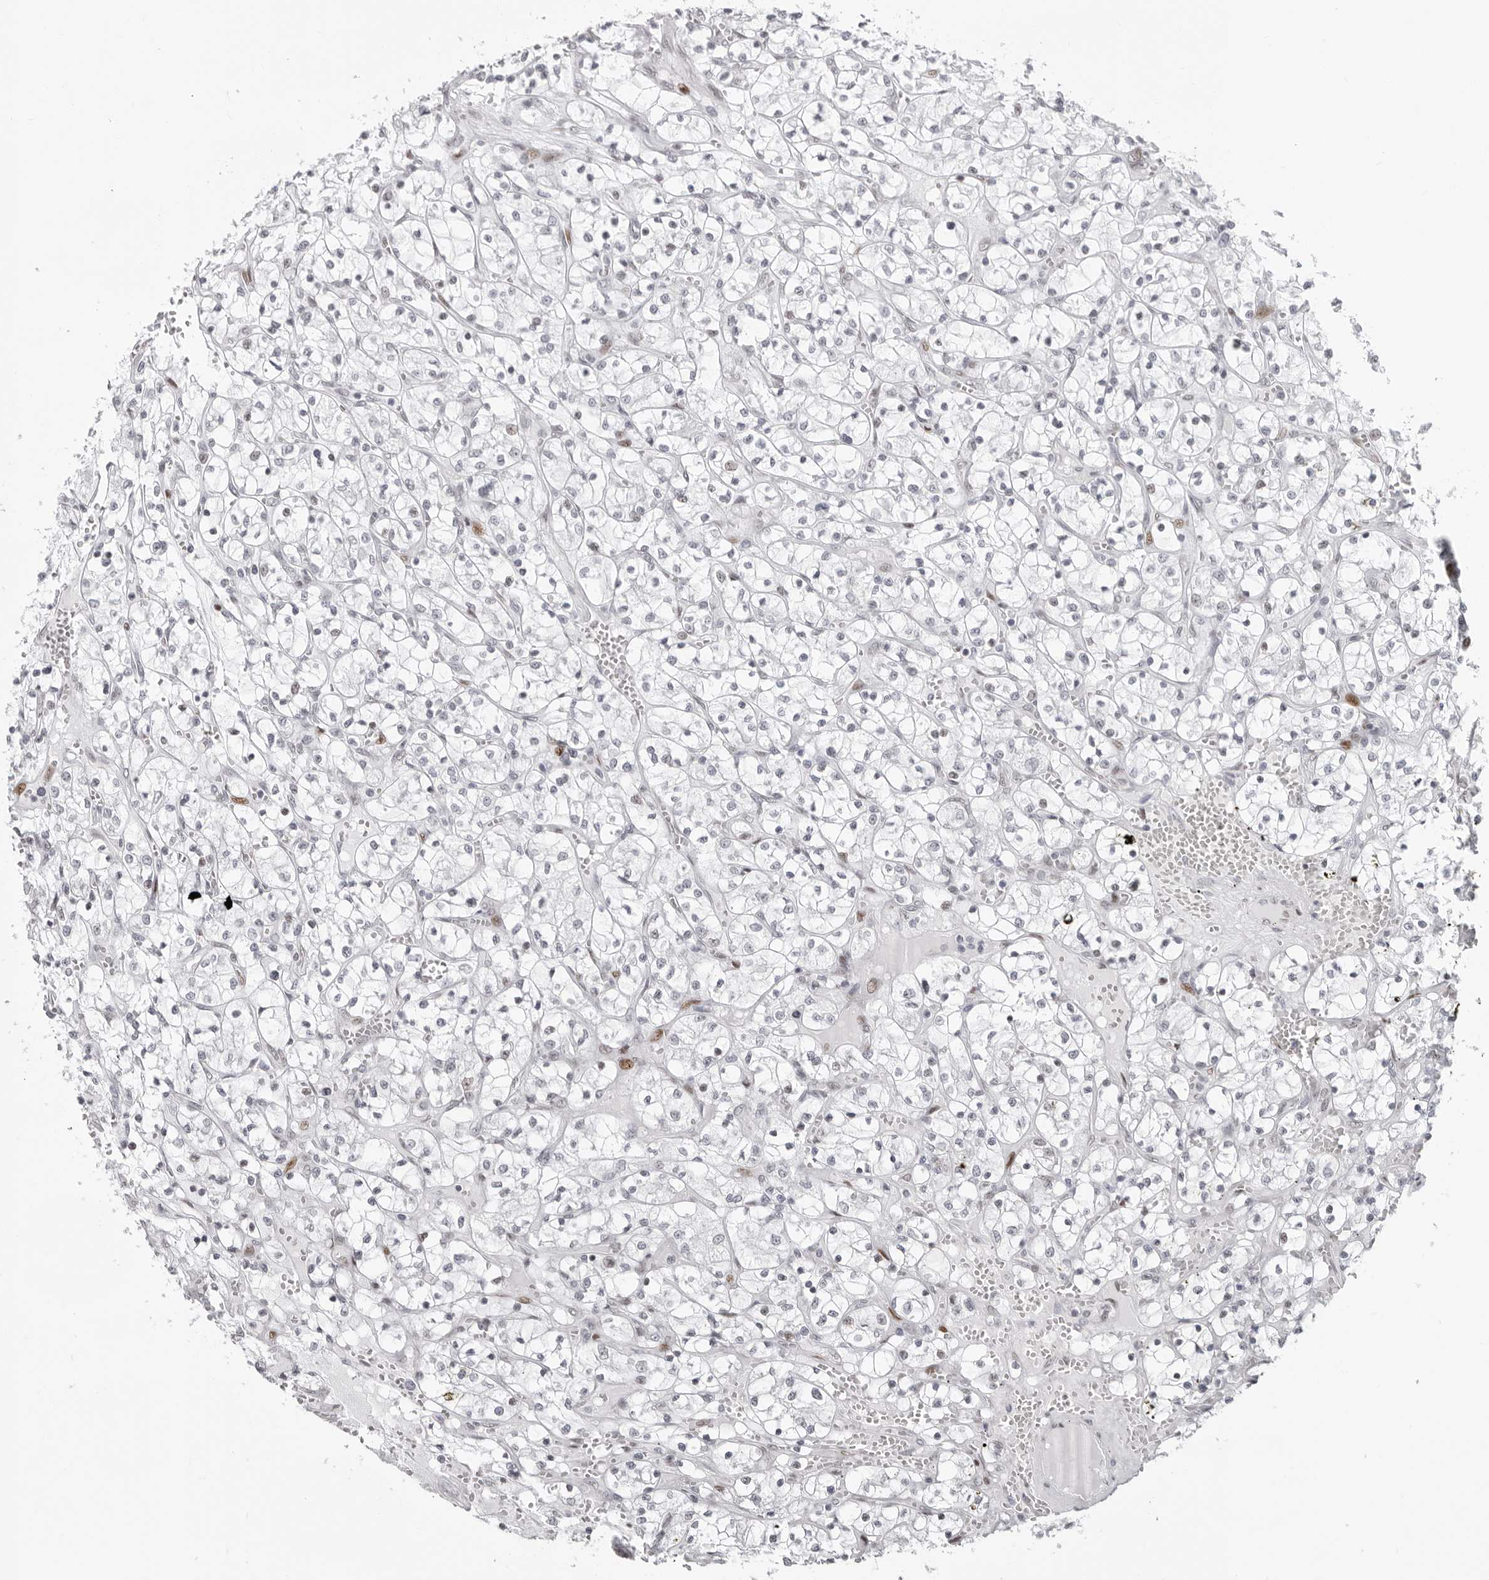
{"staining": {"intensity": "negative", "quantity": "none", "location": "none"}, "tissue": "renal cancer", "cell_type": "Tumor cells", "image_type": "cancer", "snomed": [{"axis": "morphology", "description": "Adenocarcinoma, NOS"}, {"axis": "topography", "description": "Kidney"}], "caption": "DAB immunohistochemical staining of renal cancer (adenocarcinoma) shows no significant staining in tumor cells.", "gene": "NTPCR", "patient": {"sex": "female", "age": 69}}